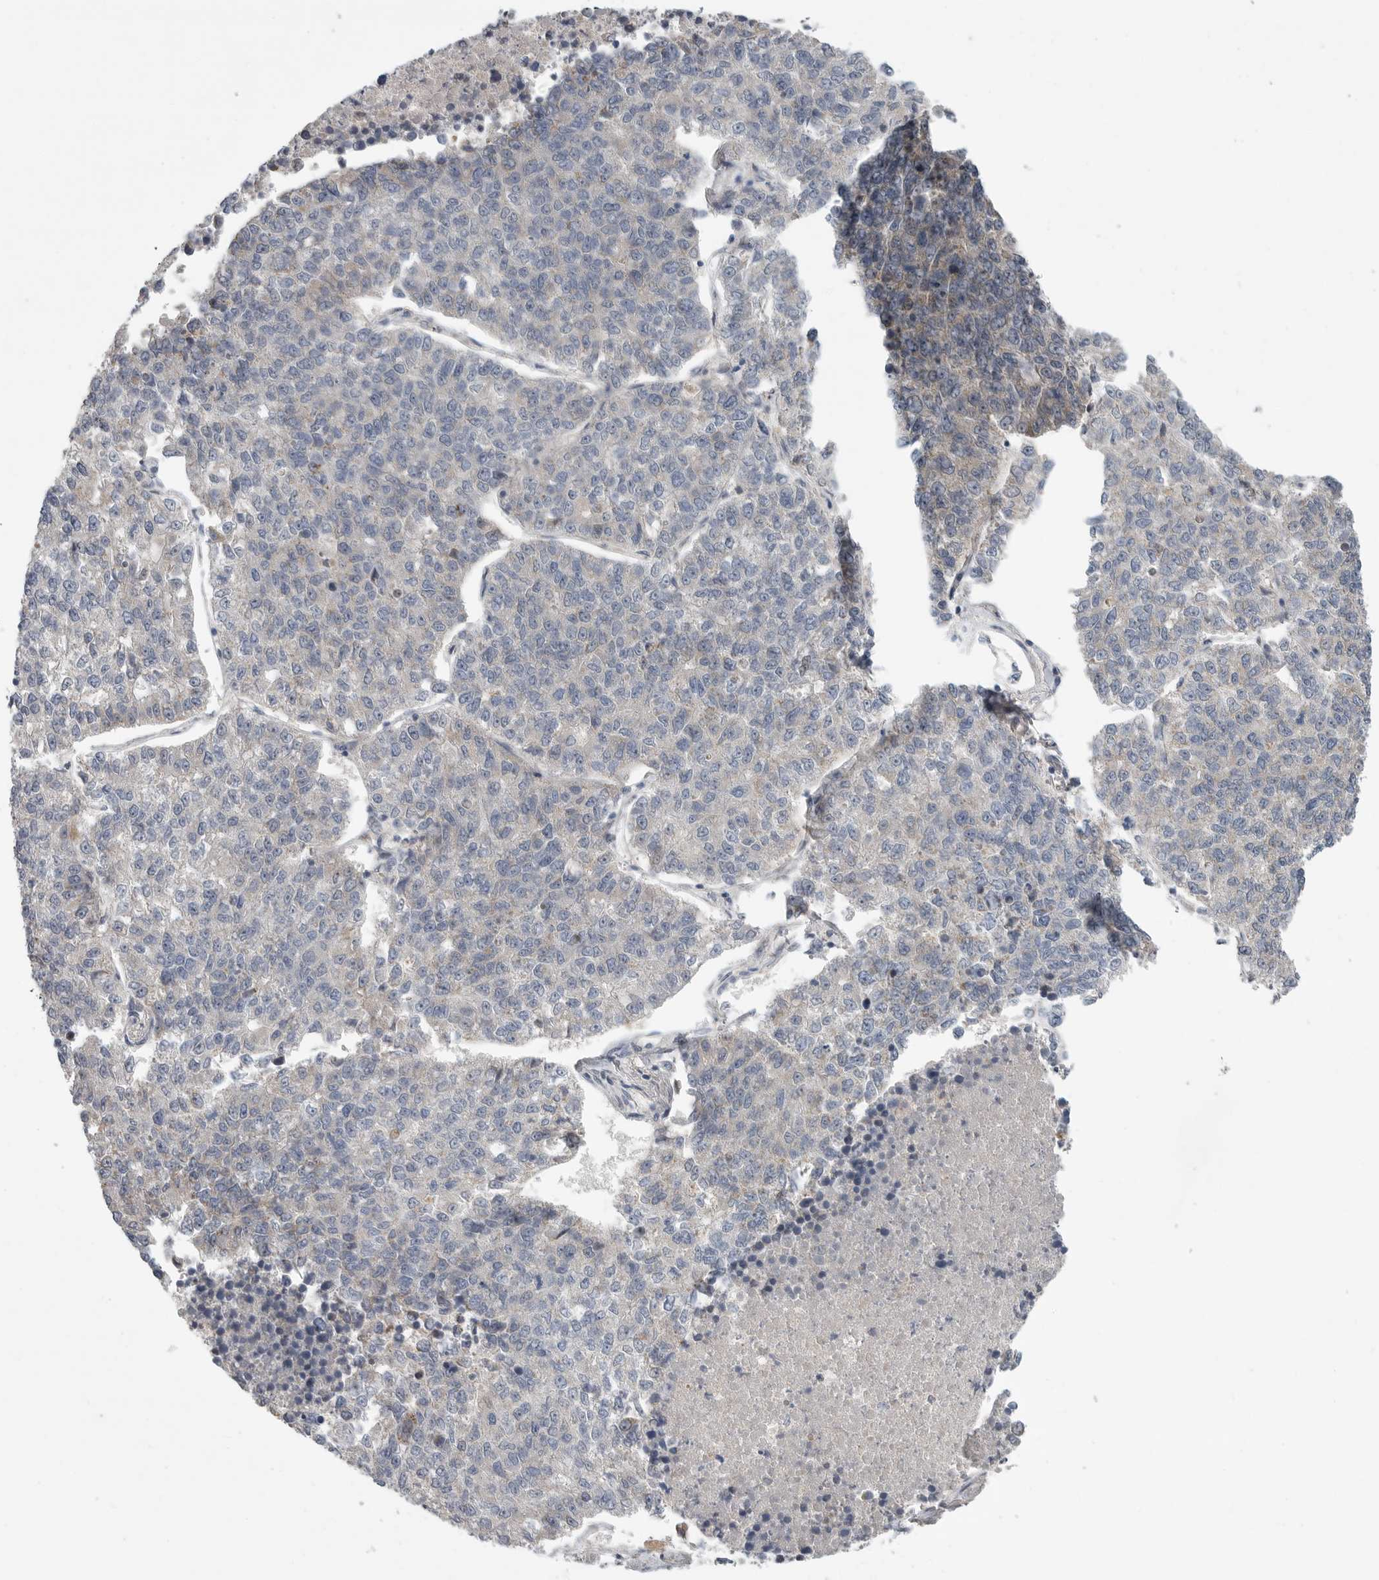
{"staining": {"intensity": "negative", "quantity": "none", "location": "none"}, "tissue": "lung cancer", "cell_type": "Tumor cells", "image_type": "cancer", "snomed": [{"axis": "morphology", "description": "Adenocarcinoma, NOS"}, {"axis": "topography", "description": "Lung"}], "caption": "Immunohistochemistry (IHC) micrograph of neoplastic tissue: human lung adenocarcinoma stained with DAB (3,3'-diaminobenzidine) exhibits no significant protein positivity in tumor cells. (DAB immunohistochemistry (IHC) with hematoxylin counter stain).", "gene": "FBXO43", "patient": {"sex": "male", "age": 49}}